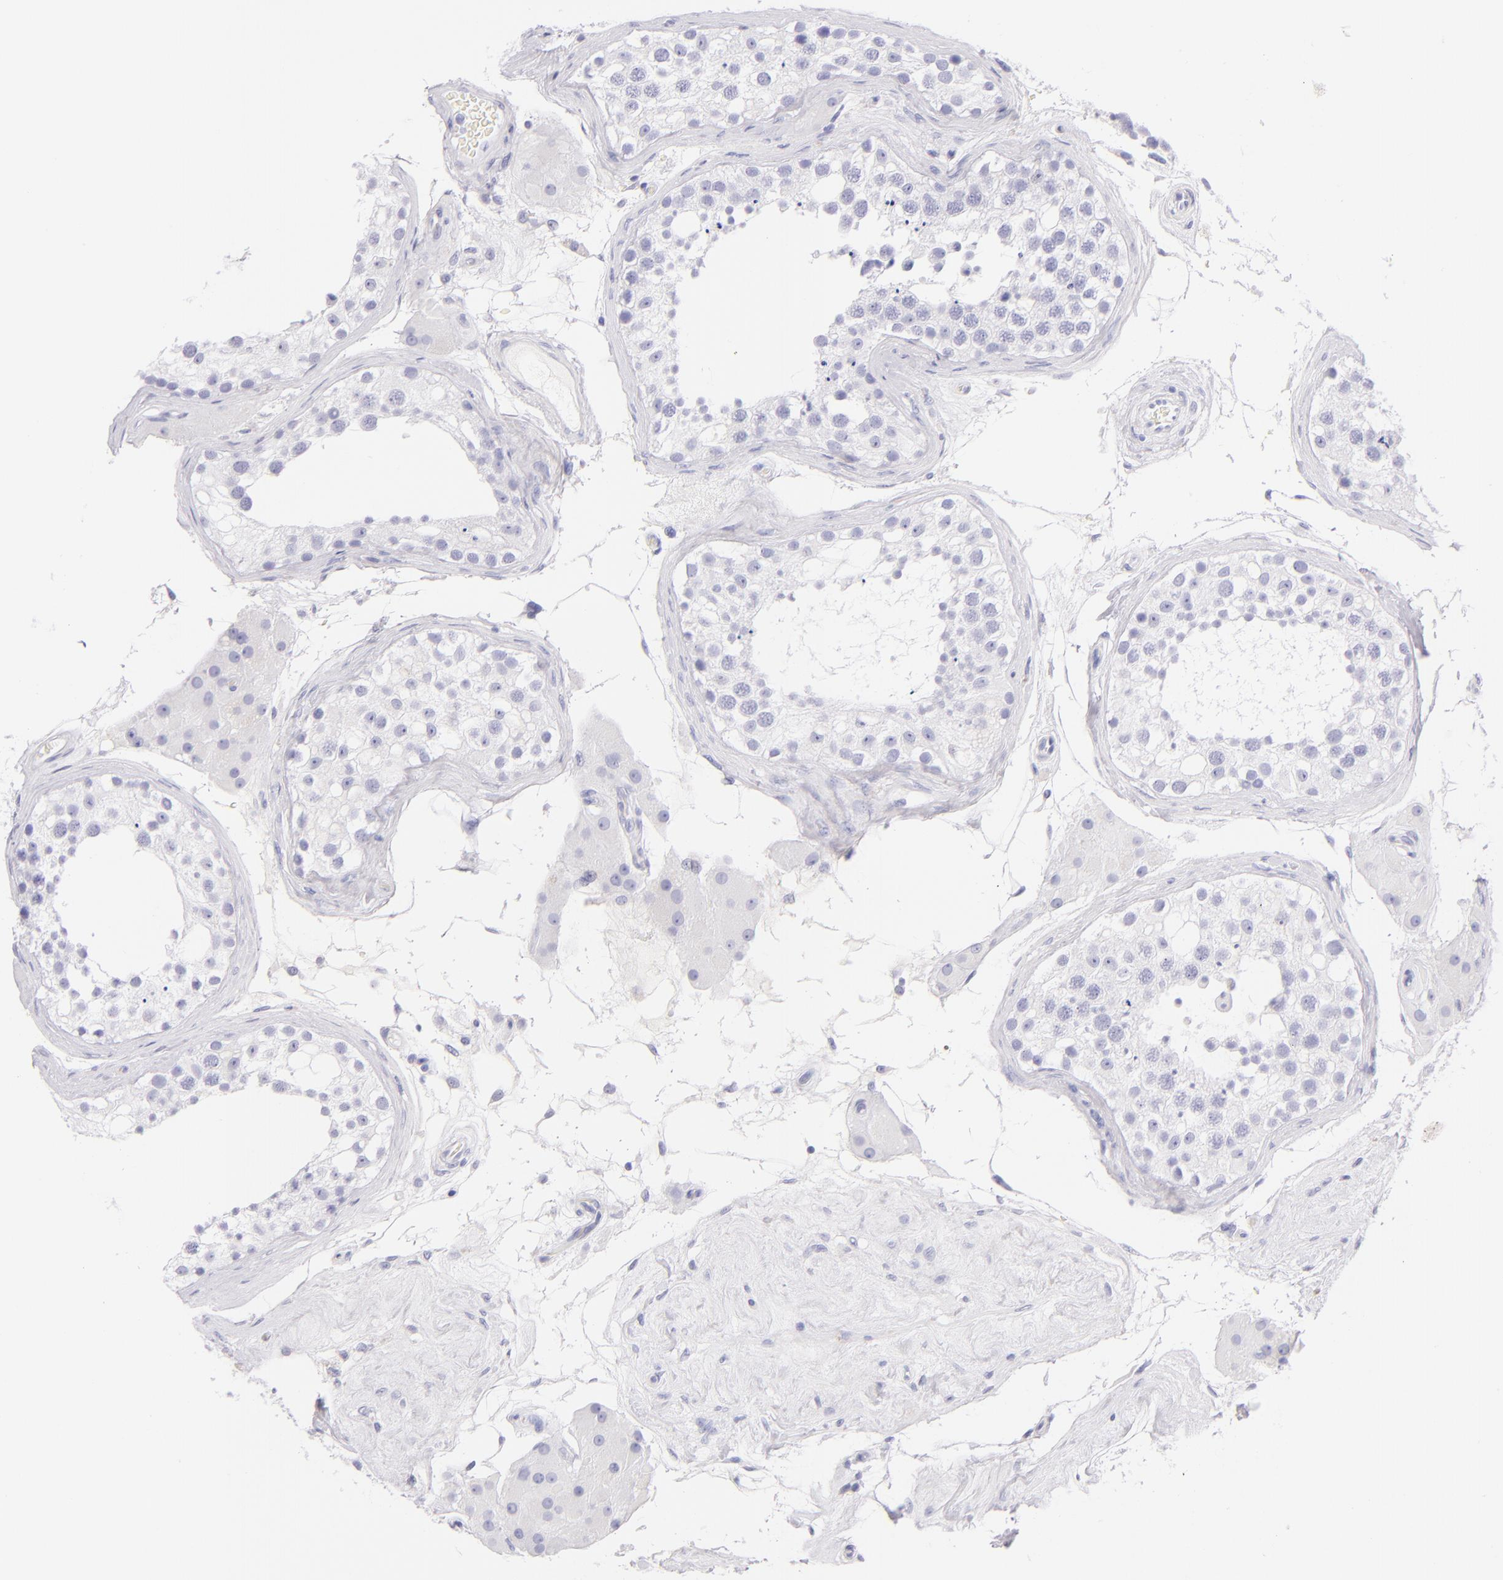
{"staining": {"intensity": "negative", "quantity": "none", "location": "none"}, "tissue": "testis", "cell_type": "Cells in seminiferous ducts", "image_type": "normal", "snomed": [{"axis": "morphology", "description": "Normal tissue, NOS"}, {"axis": "topography", "description": "Testis"}], "caption": "Photomicrograph shows no protein expression in cells in seminiferous ducts of unremarkable testis.", "gene": "SDC1", "patient": {"sex": "male", "age": 68}}